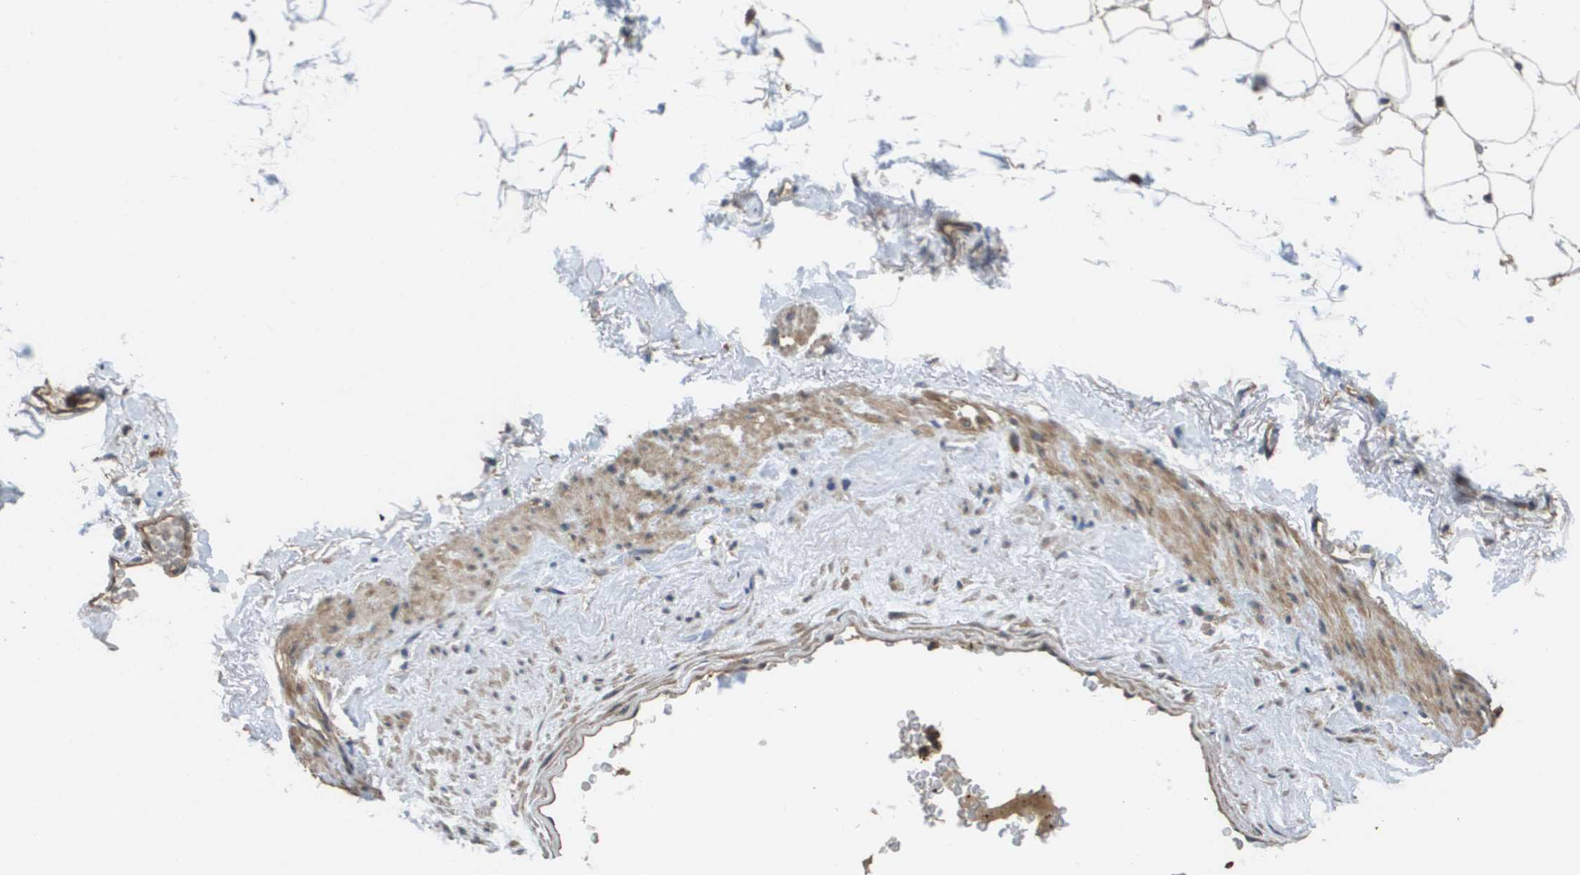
{"staining": {"intensity": "weak", "quantity": "25%-75%", "location": "cytoplasmic/membranous"}, "tissue": "adipose tissue", "cell_type": "Adipocytes", "image_type": "normal", "snomed": [{"axis": "morphology", "description": "Normal tissue, NOS"}, {"axis": "topography", "description": "Breast"}, {"axis": "topography", "description": "Soft tissue"}], "caption": "Protein expression analysis of normal human adipose tissue reveals weak cytoplasmic/membranous expression in about 25%-75% of adipocytes. (Stains: DAB (3,3'-diaminobenzidine) in brown, nuclei in blue, Microscopy: brightfield microscopy at high magnification).", "gene": "RBM38", "patient": {"sex": "female", "age": 75}}